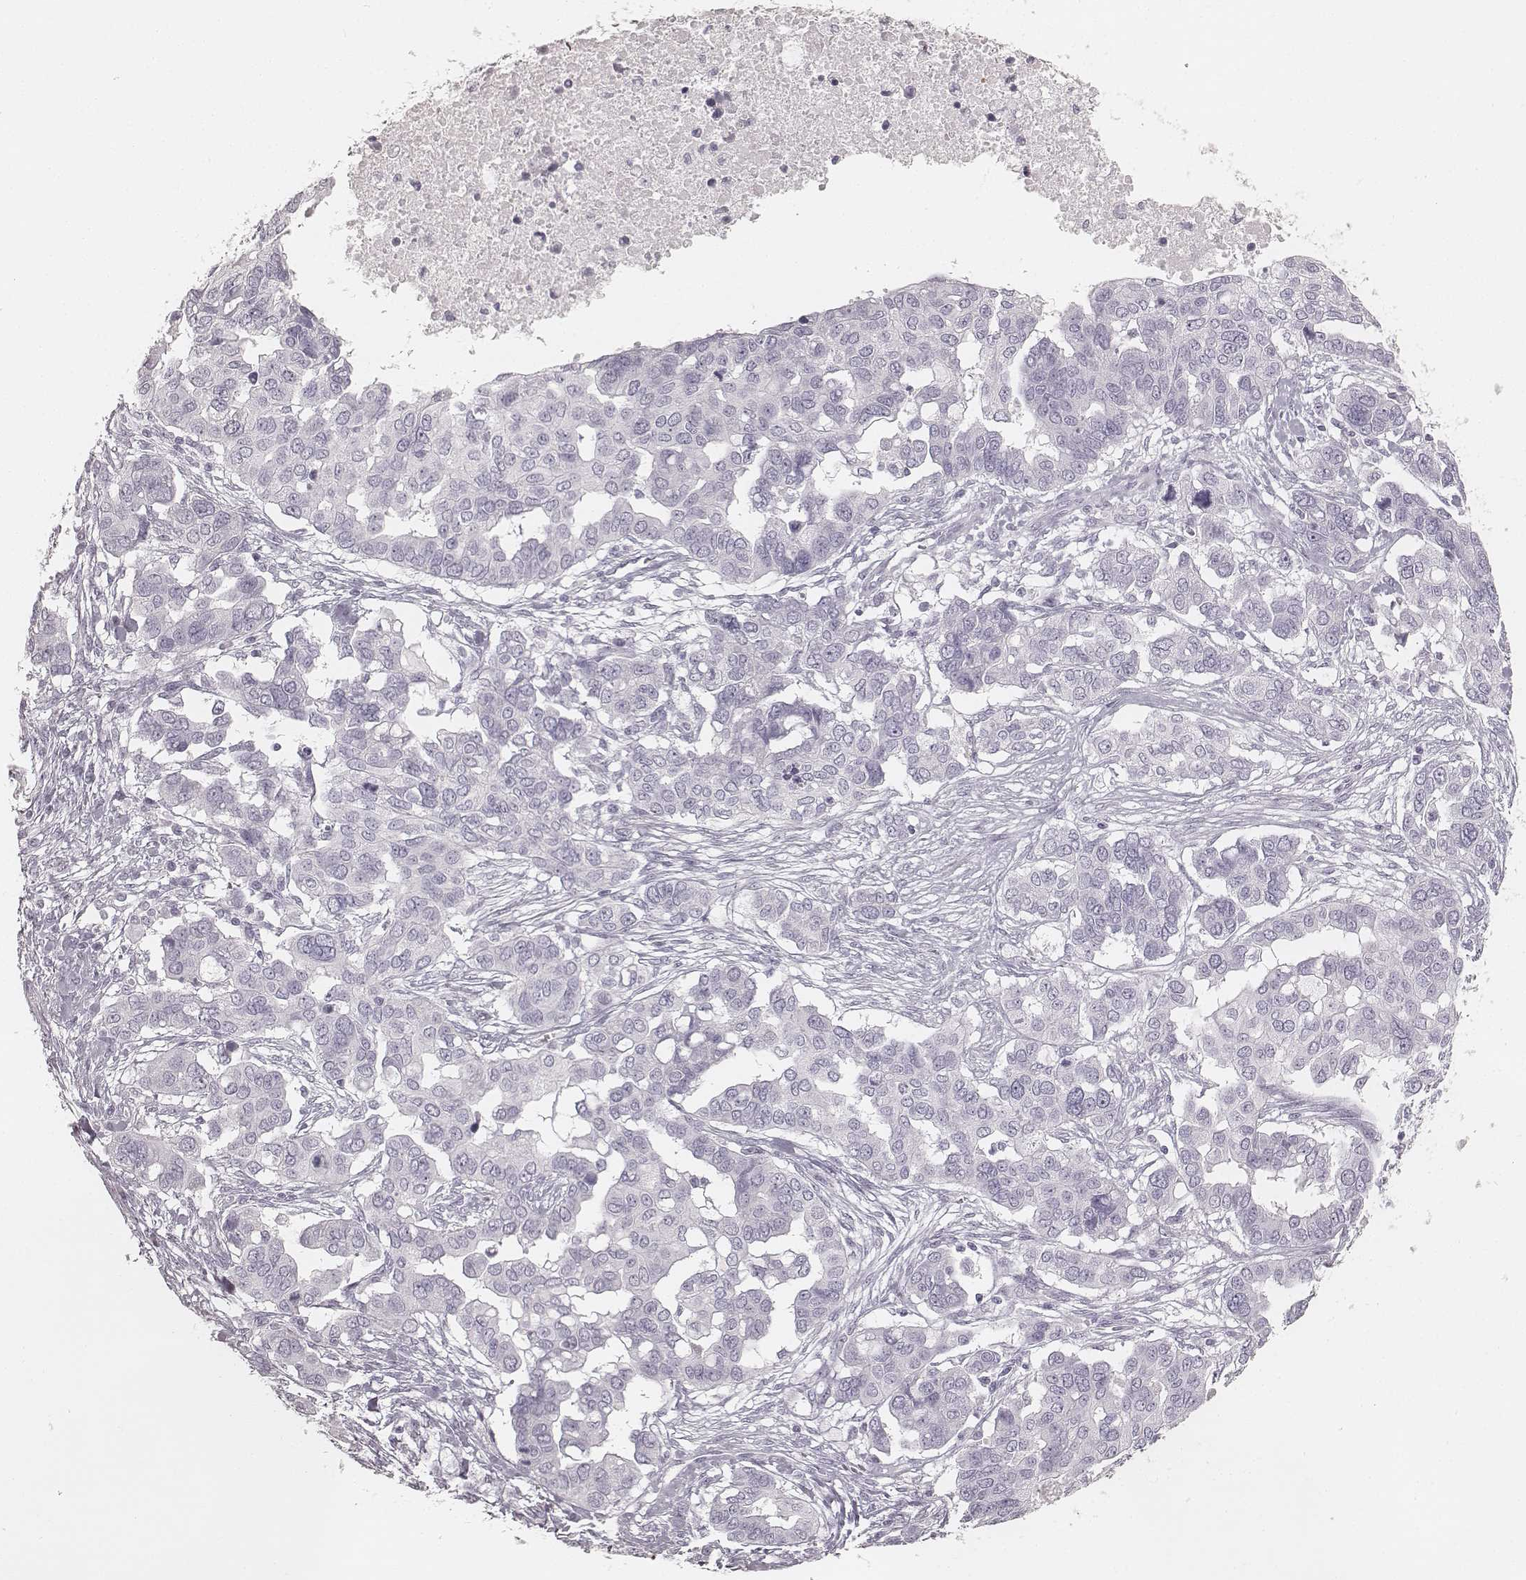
{"staining": {"intensity": "negative", "quantity": "none", "location": "none"}, "tissue": "ovarian cancer", "cell_type": "Tumor cells", "image_type": "cancer", "snomed": [{"axis": "morphology", "description": "Carcinoma, endometroid"}, {"axis": "topography", "description": "Ovary"}], "caption": "Ovarian endometroid carcinoma was stained to show a protein in brown. There is no significant positivity in tumor cells. (IHC, brightfield microscopy, high magnification).", "gene": "KRT72", "patient": {"sex": "female", "age": 78}}